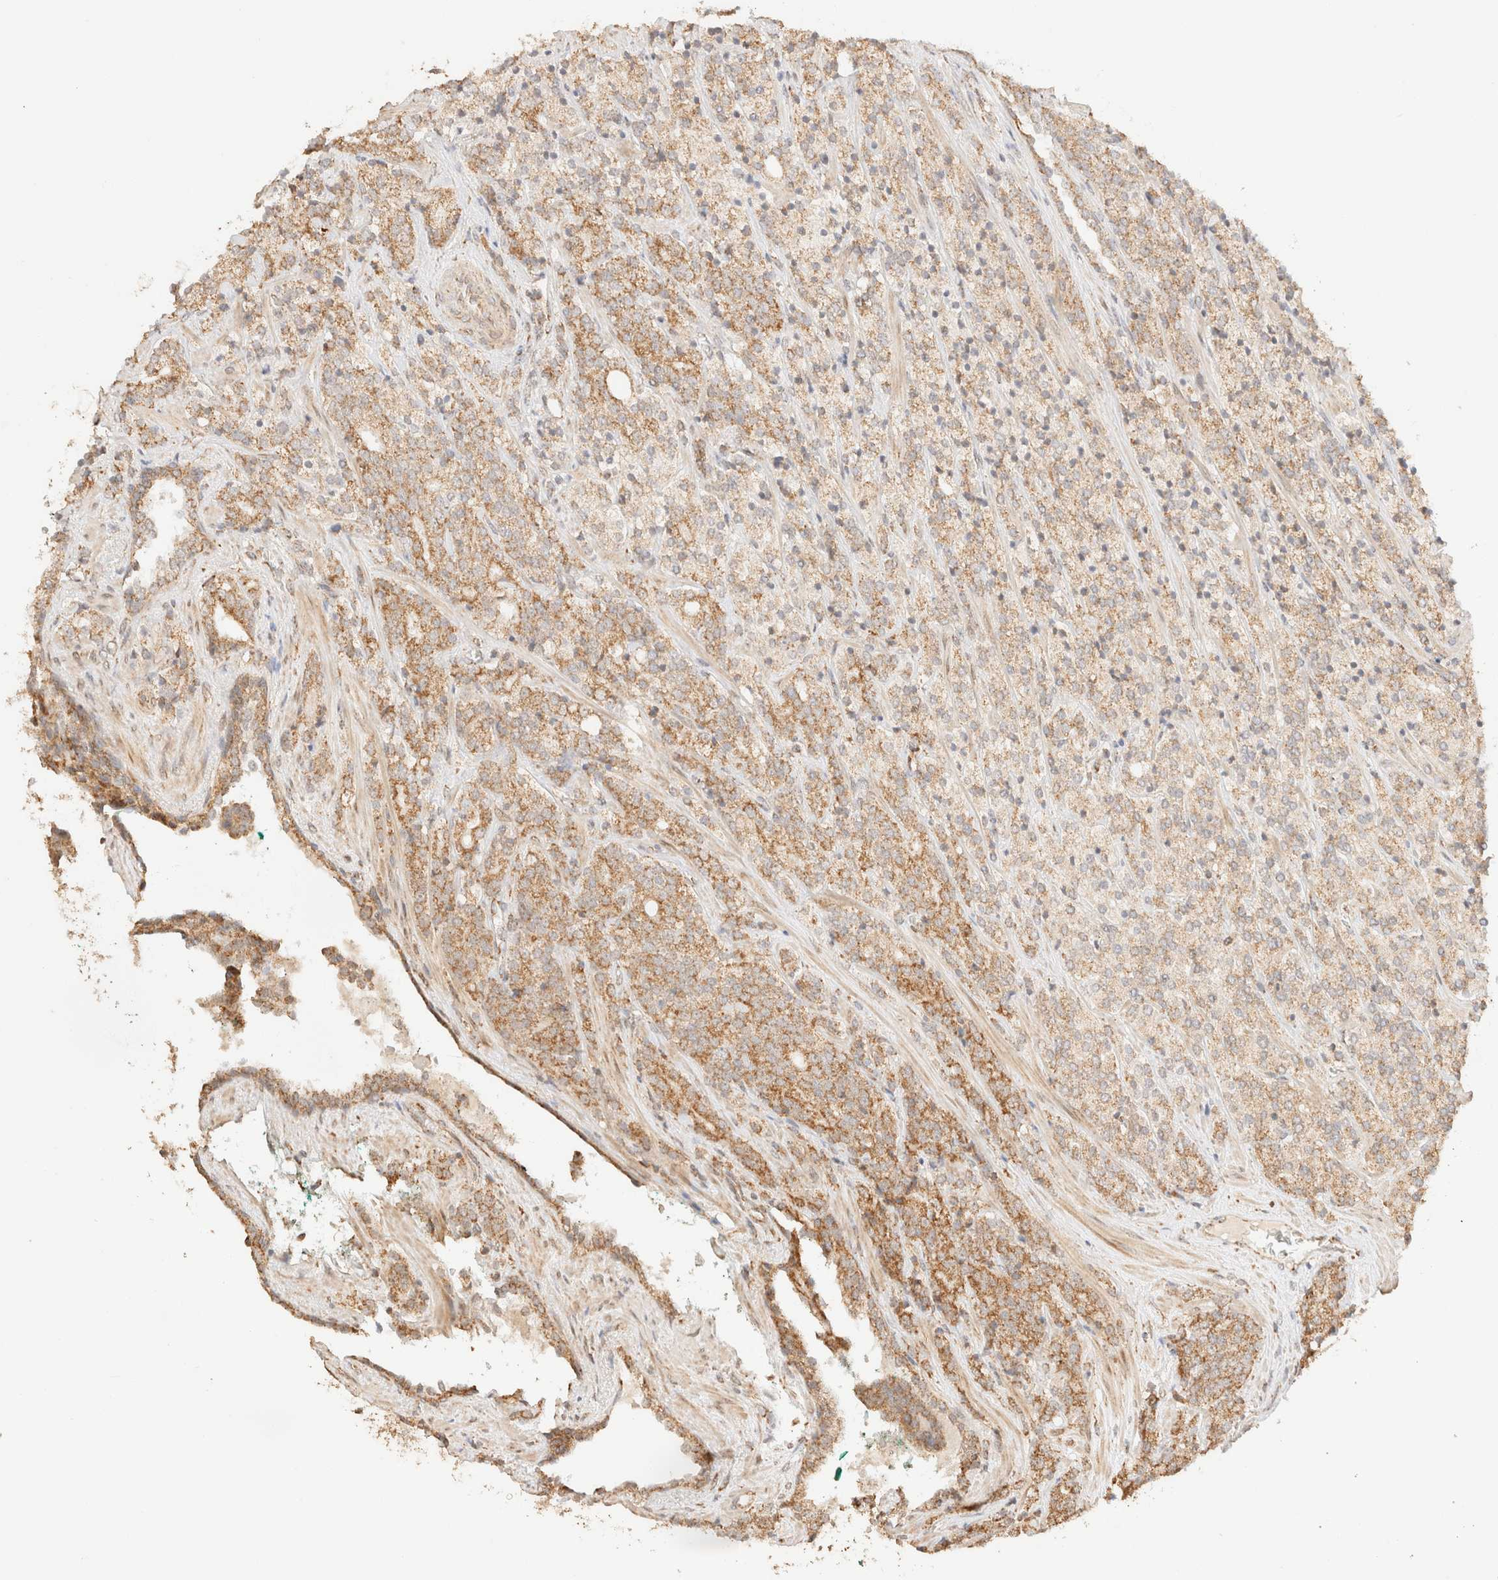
{"staining": {"intensity": "moderate", "quantity": ">75%", "location": "cytoplasmic/membranous"}, "tissue": "prostate cancer", "cell_type": "Tumor cells", "image_type": "cancer", "snomed": [{"axis": "morphology", "description": "Adenocarcinoma, High grade"}, {"axis": "topography", "description": "Prostate"}], "caption": "Immunohistochemistry (IHC) (DAB) staining of human adenocarcinoma (high-grade) (prostate) reveals moderate cytoplasmic/membranous protein positivity in approximately >75% of tumor cells. The staining was performed using DAB (3,3'-diaminobenzidine) to visualize the protein expression in brown, while the nuclei were stained in blue with hematoxylin (Magnification: 20x).", "gene": "TACO1", "patient": {"sex": "male", "age": 71}}